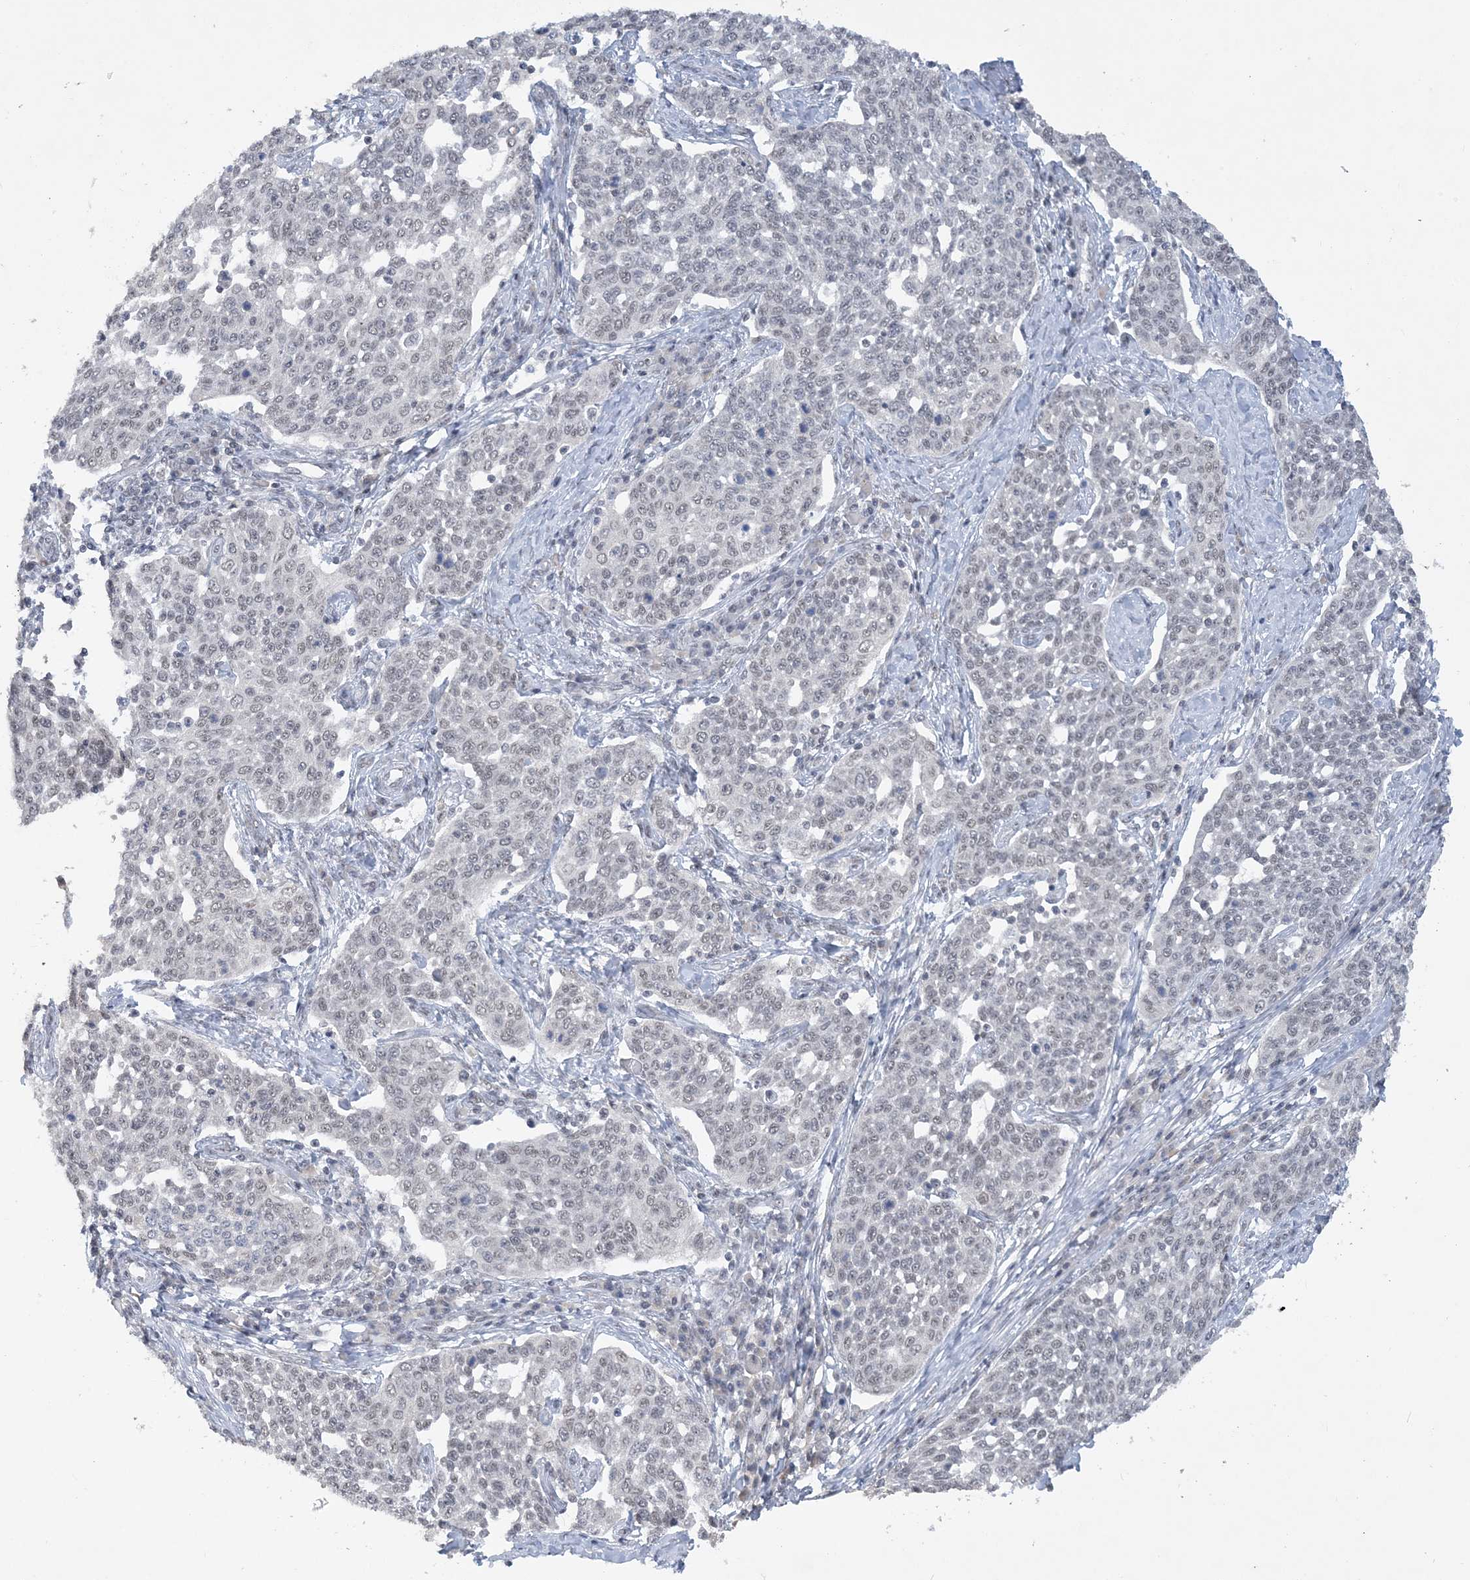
{"staining": {"intensity": "weak", "quantity": "<25%", "location": "nuclear"}, "tissue": "cervical cancer", "cell_type": "Tumor cells", "image_type": "cancer", "snomed": [{"axis": "morphology", "description": "Squamous cell carcinoma, NOS"}, {"axis": "topography", "description": "Cervix"}], "caption": "Image shows no significant protein staining in tumor cells of cervical squamous cell carcinoma.", "gene": "KMT2D", "patient": {"sex": "female", "age": 34}}